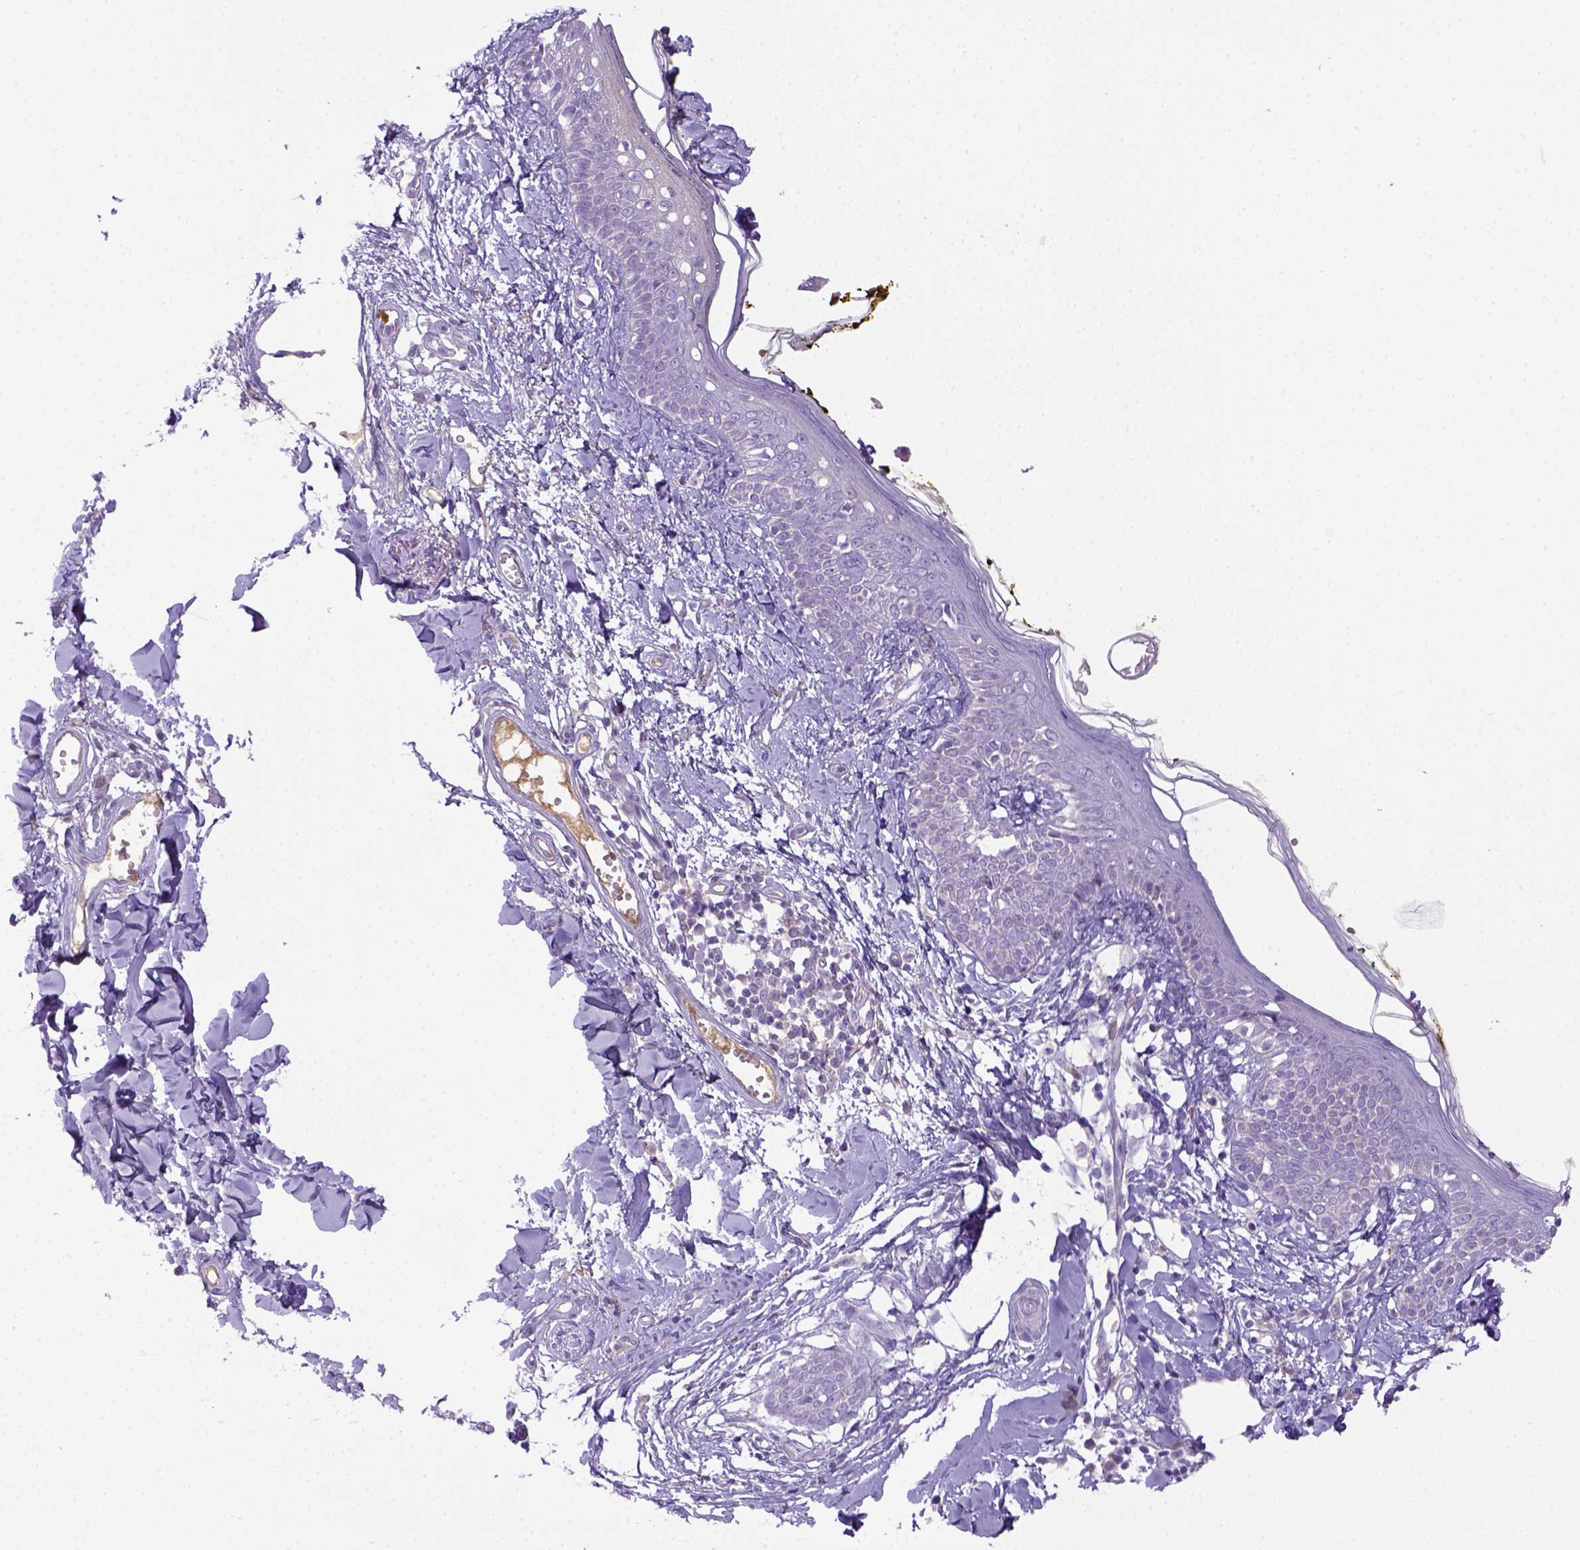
{"staining": {"intensity": "negative", "quantity": "none", "location": "none"}, "tissue": "skin", "cell_type": "Fibroblasts", "image_type": "normal", "snomed": [{"axis": "morphology", "description": "Normal tissue, NOS"}, {"axis": "topography", "description": "Skin"}], "caption": "This is an IHC image of normal skin. There is no staining in fibroblasts.", "gene": "ITIH4", "patient": {"sex": "male", "age": 76}}